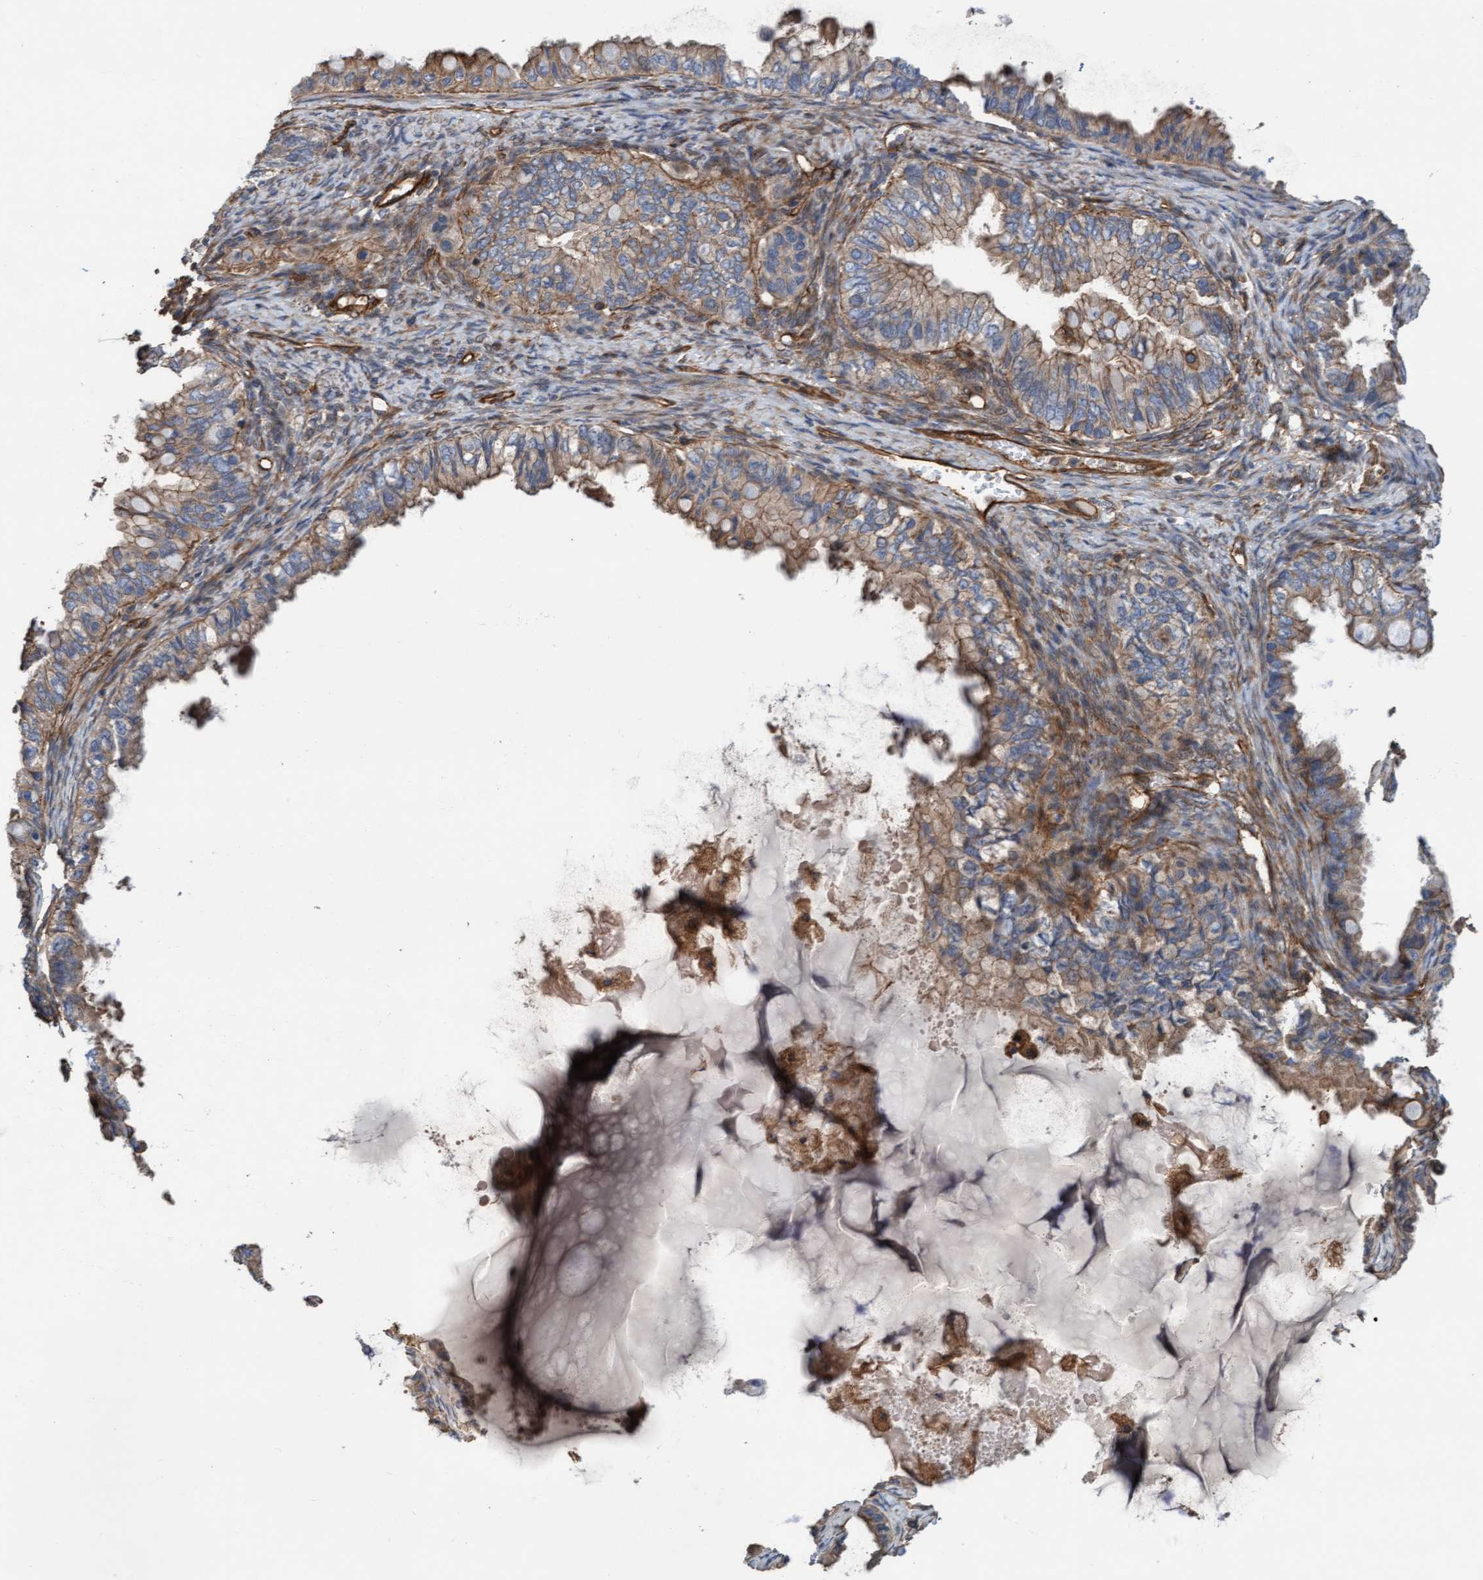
{"staining": {"intensity": "weak", "quantity": ">75%", "location": "cytoplasmic/membranous"}, "tissue": "ovarian cancer", "cell_type": "Tumor cells", "image_type": "cancer", "snomed": [{"axis": "morphology", "description": "Cystadenocarcinoma, mucinous, NOS"}, {"axis": "topography", "description": "Ovary"}], "caption": "Ovarian mucinous cystadenocarcinoma was stained to show a protein in brown. There is low levels of weak cytoplasmic/membranous expression in about >75% of tumor cells. (Stains: DAB in brown, nuclei in blue, Microscopy: brightfield microscopy at high magnification).", "gene": "STXBP4", "patient": {"sex": "female", "age": 80}}